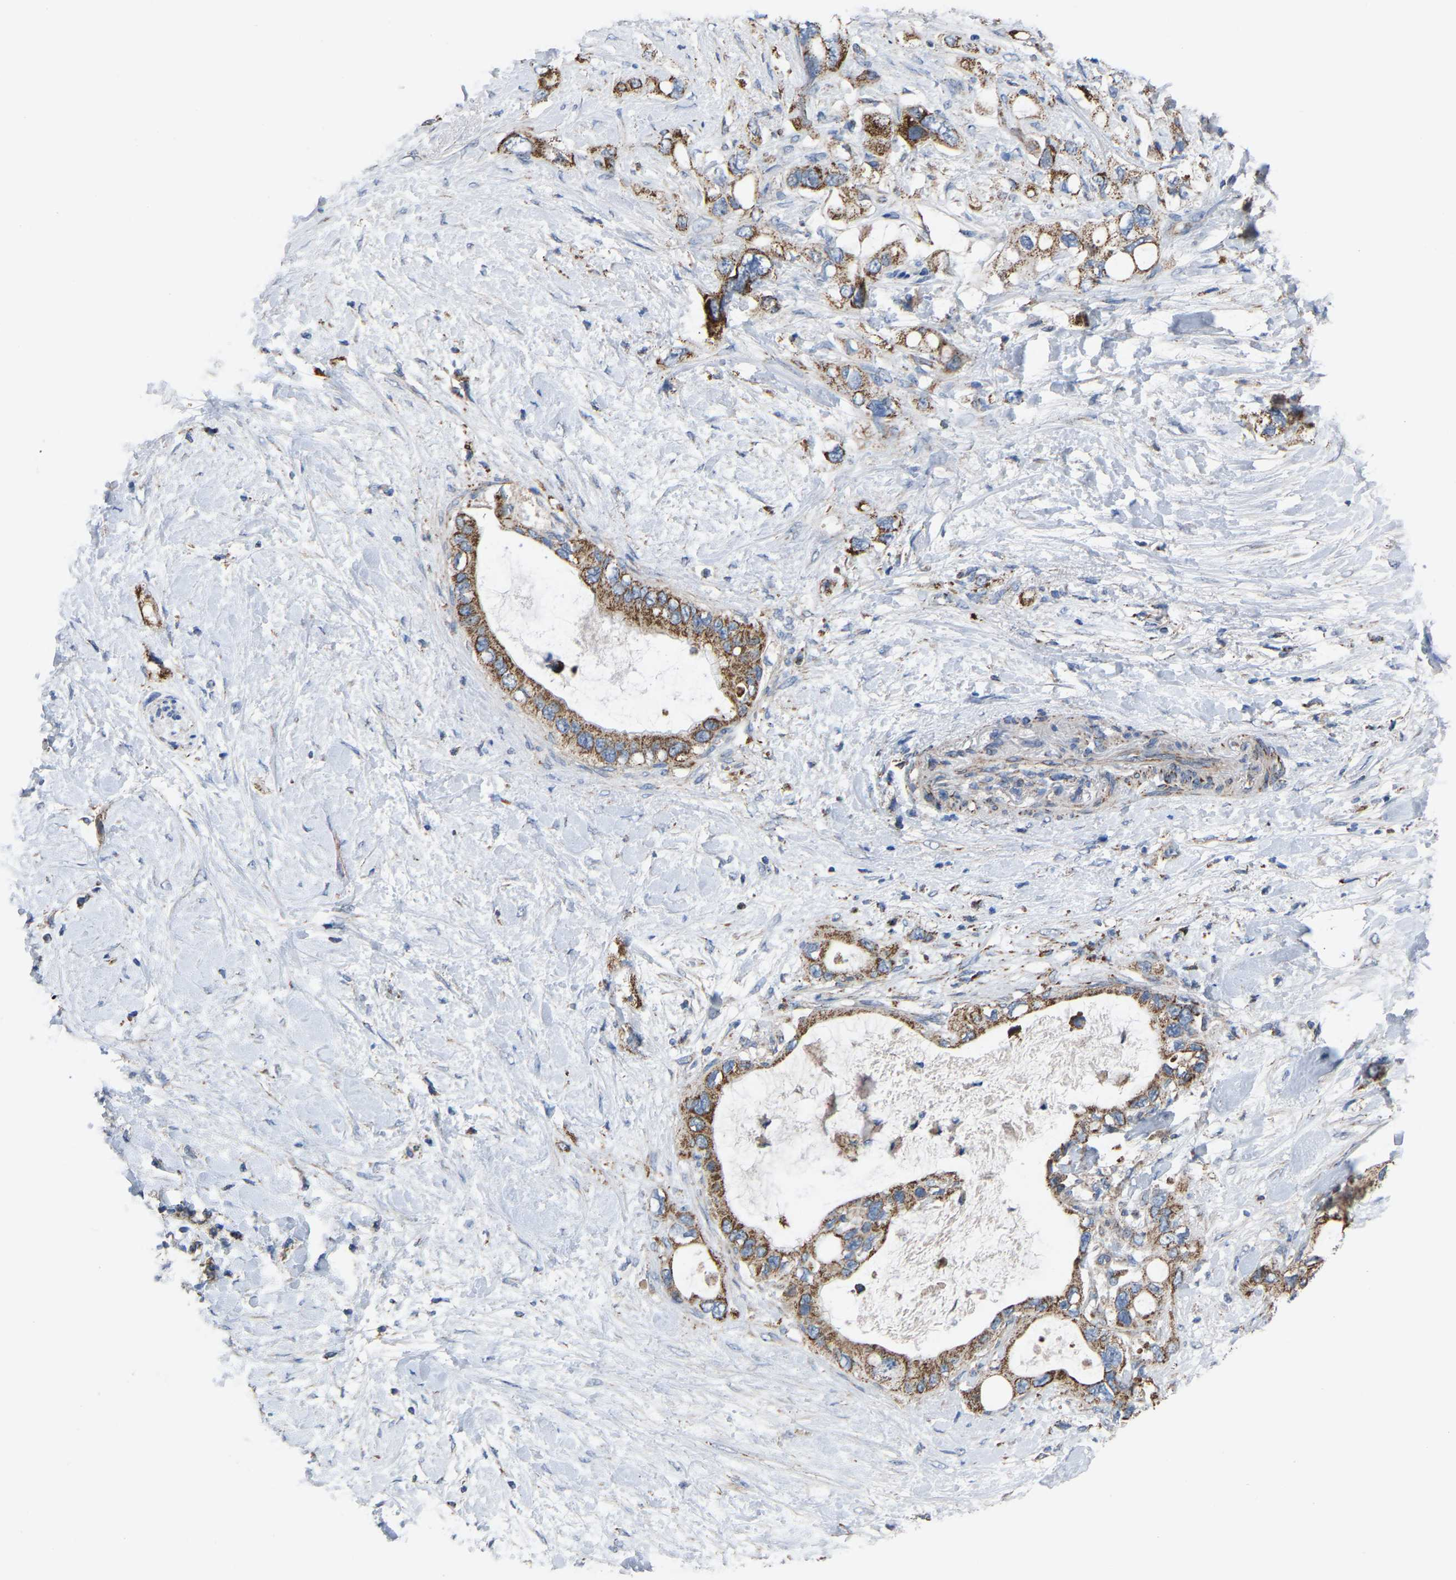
{"staining": {"intensity": "moderate", "quantity": ">75%", "location": "cytoplasmic/membranous"}, "tissue": "pancreatic cancer", "cell_type": "Tumor cells", "image_type": "cancer", "snomed": [{"axis": "morphology", "description": "Adenocarcinoma, NOS"}, {"axis": "topography", "description": "Pancreas"}], "caption": "An IHC photomicrograph of tumor tissue is shown. Protein staining in brown labels moderate cytoplasmic/membranous positivity in adenocarcinoma (pancreatic) within tumor cells. The staining is performed using DAB (3,3'-diaminobenzidine) brown chromogen to label protein expression. The nuclei are counter-stained blue using hematoxylin.", "gene": "BCL10", "patient": {"sex": "female", "age": 56}}